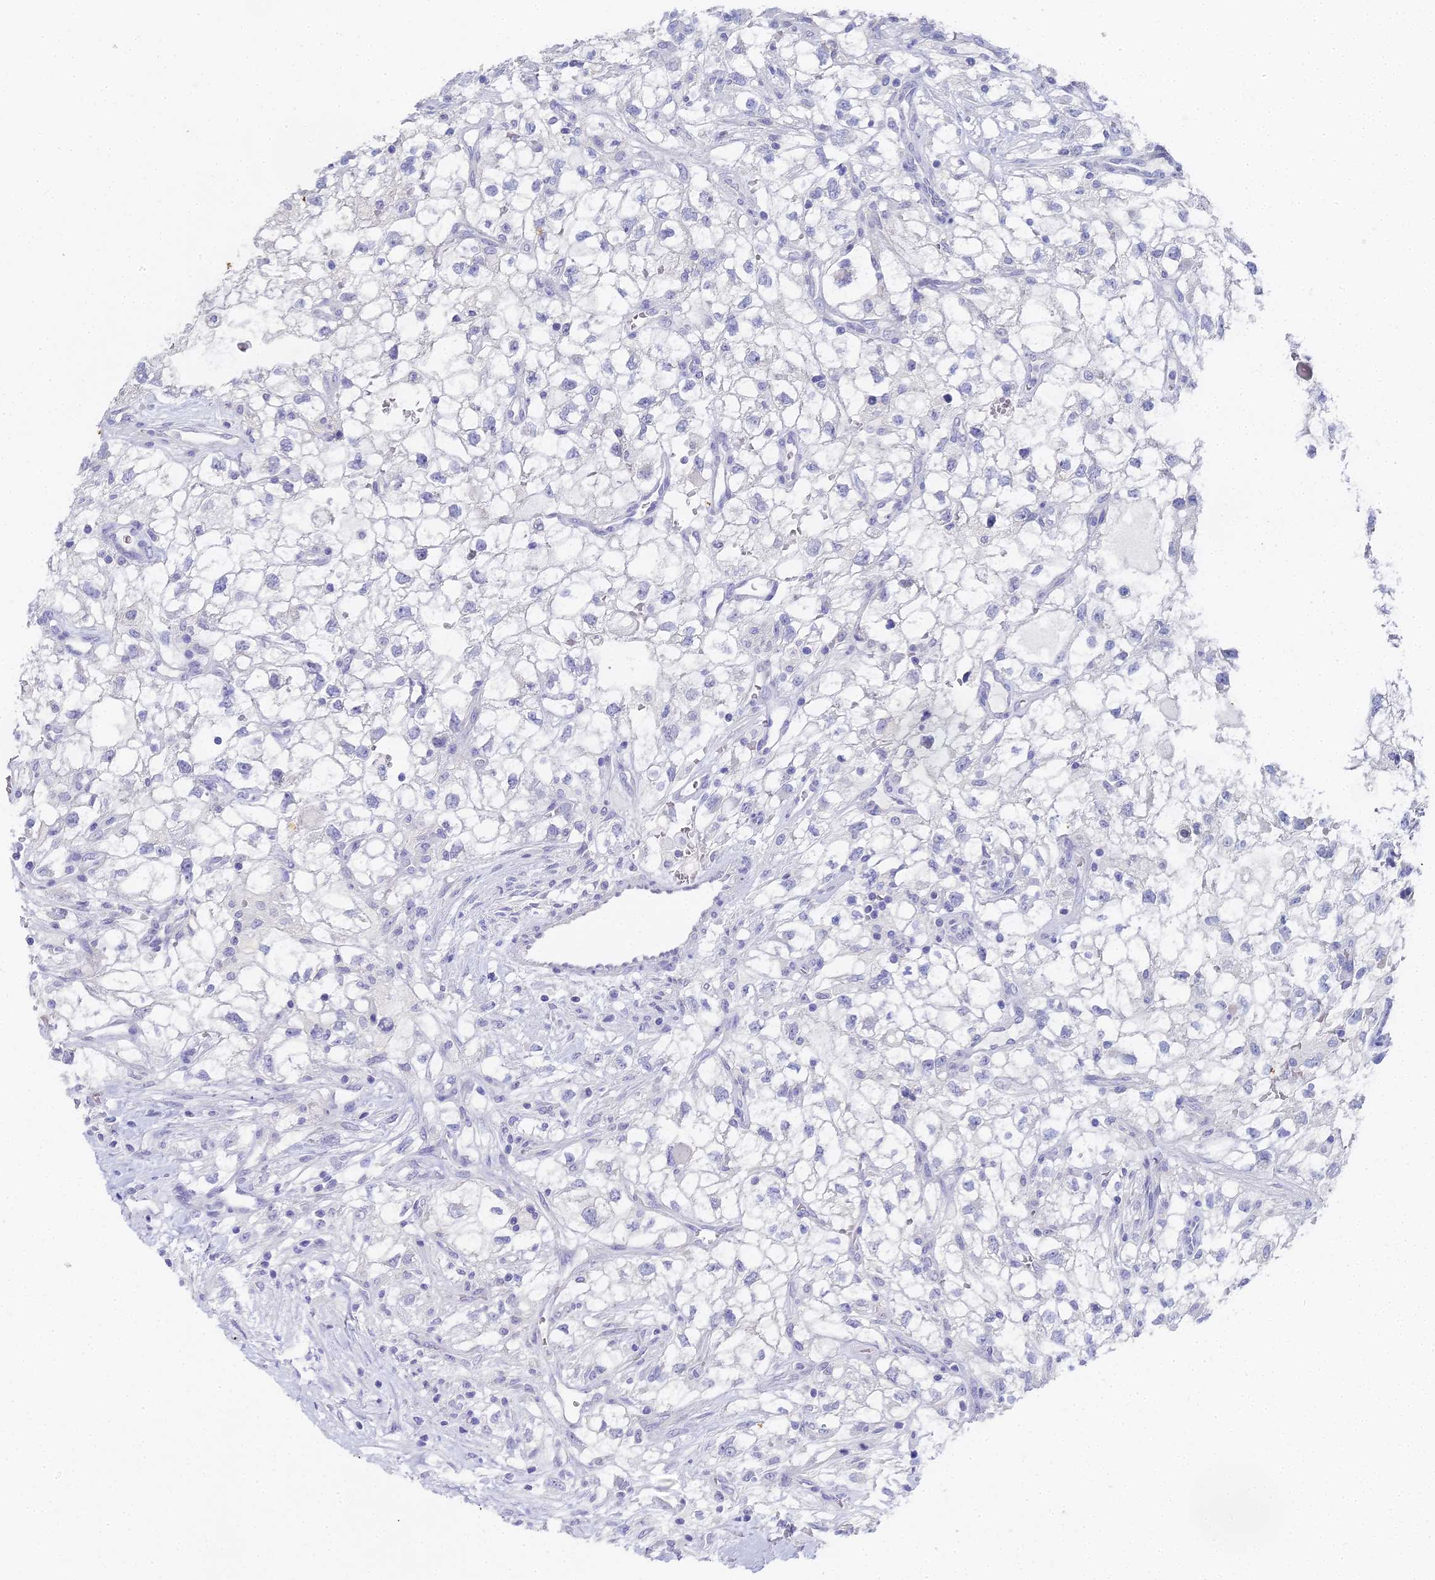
{"staining": {"intensity": "negative", "quantity": "none", "location": "none"}, "tissue": "renal cancer", "cell_type": "Tumor cells", "image_type": "cancer", "snomed": [{"axis": "morphology", "description": "Adenocarcinoma, NOS"}, {"axis": "topography", "description": "Kidney"}], "caption": "IHC of renal adenocarcinoma demonstrates no staining in tumor cells.", "gene": "ALPP", "patient": {"sex": "male", "age": 59}}